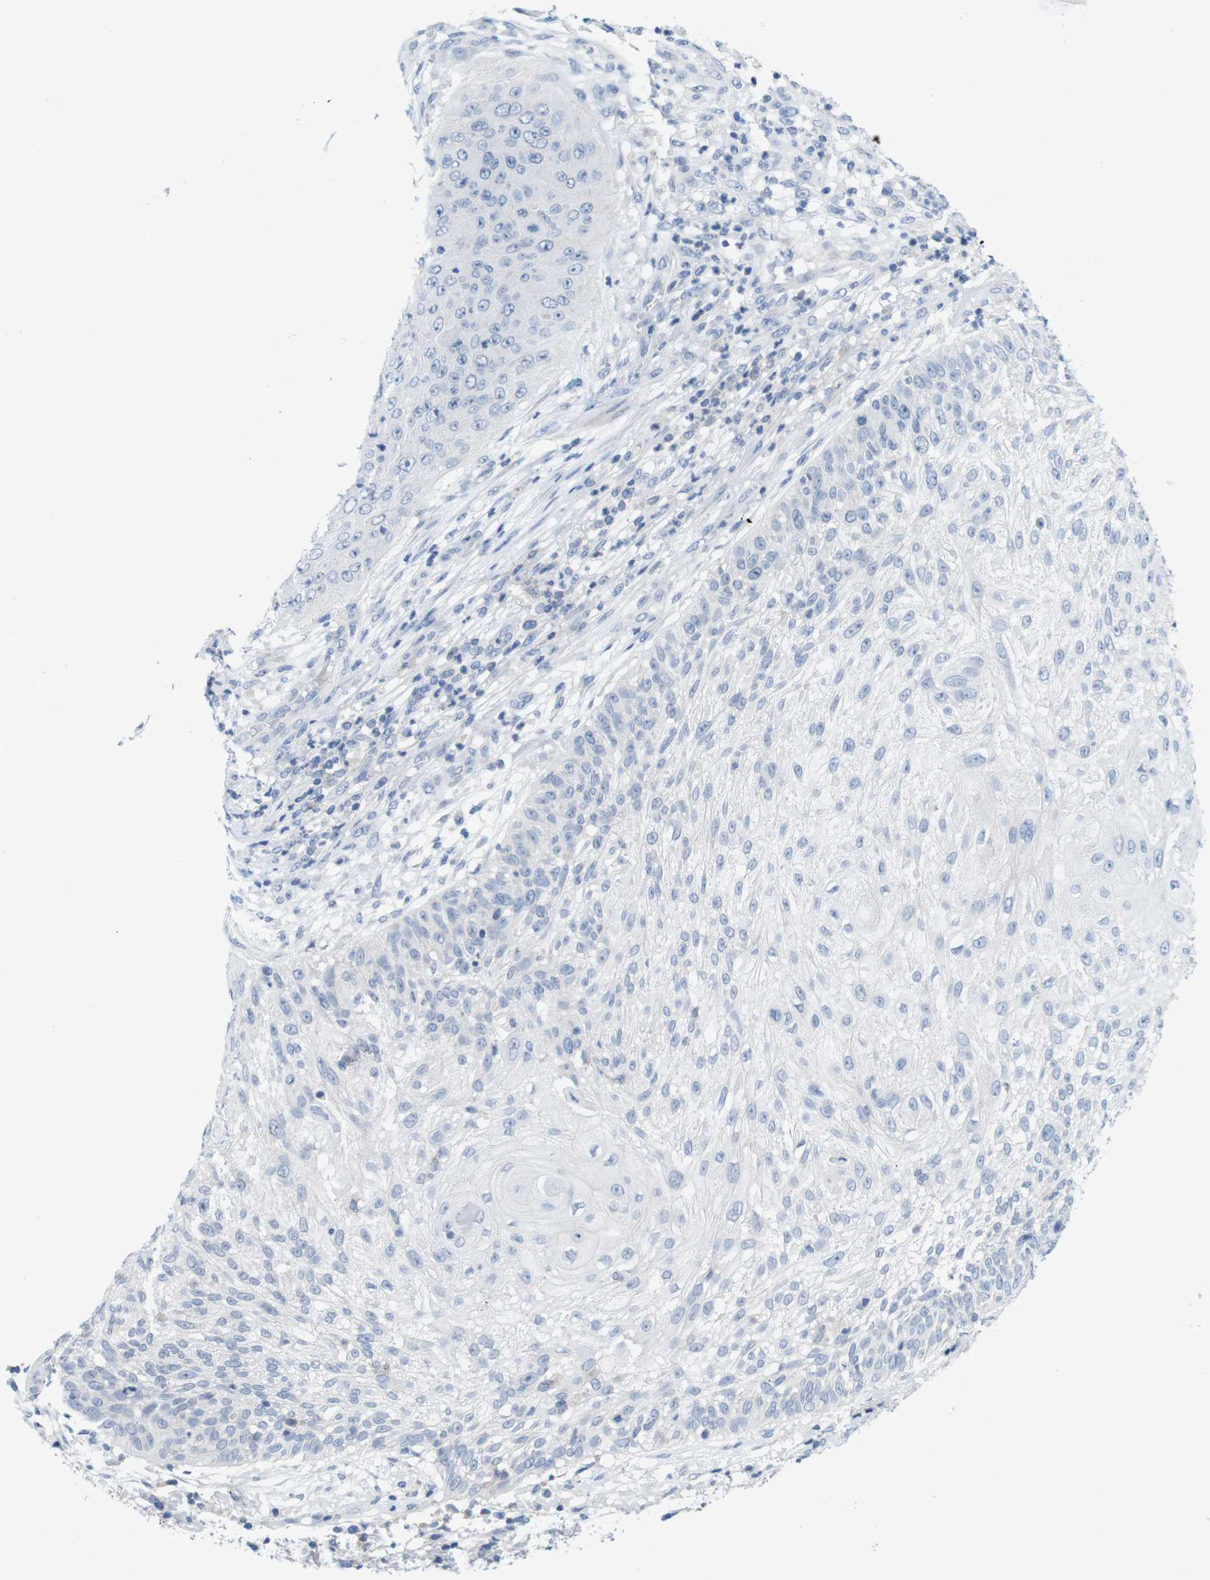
{"staining": {"intensity": "negative", "quantity": "none", "location": "none"}, "tissue": "skin cancer", "cell_type": "Tumor cells", "image_type": "cancer", "snomed": [{"axis": "morphology", "description": "Squamous cell carcinoma, NOS"}, {"axis": "topography", "description": "Skin"}], "caption": "The immunohistochemistry (IHC) image has no significant staining in tumor cells of squamous cell carcinoma (skin) tissue.", "gene": "SLAMF7", "patient": {"sex": "female", "age": 80}}